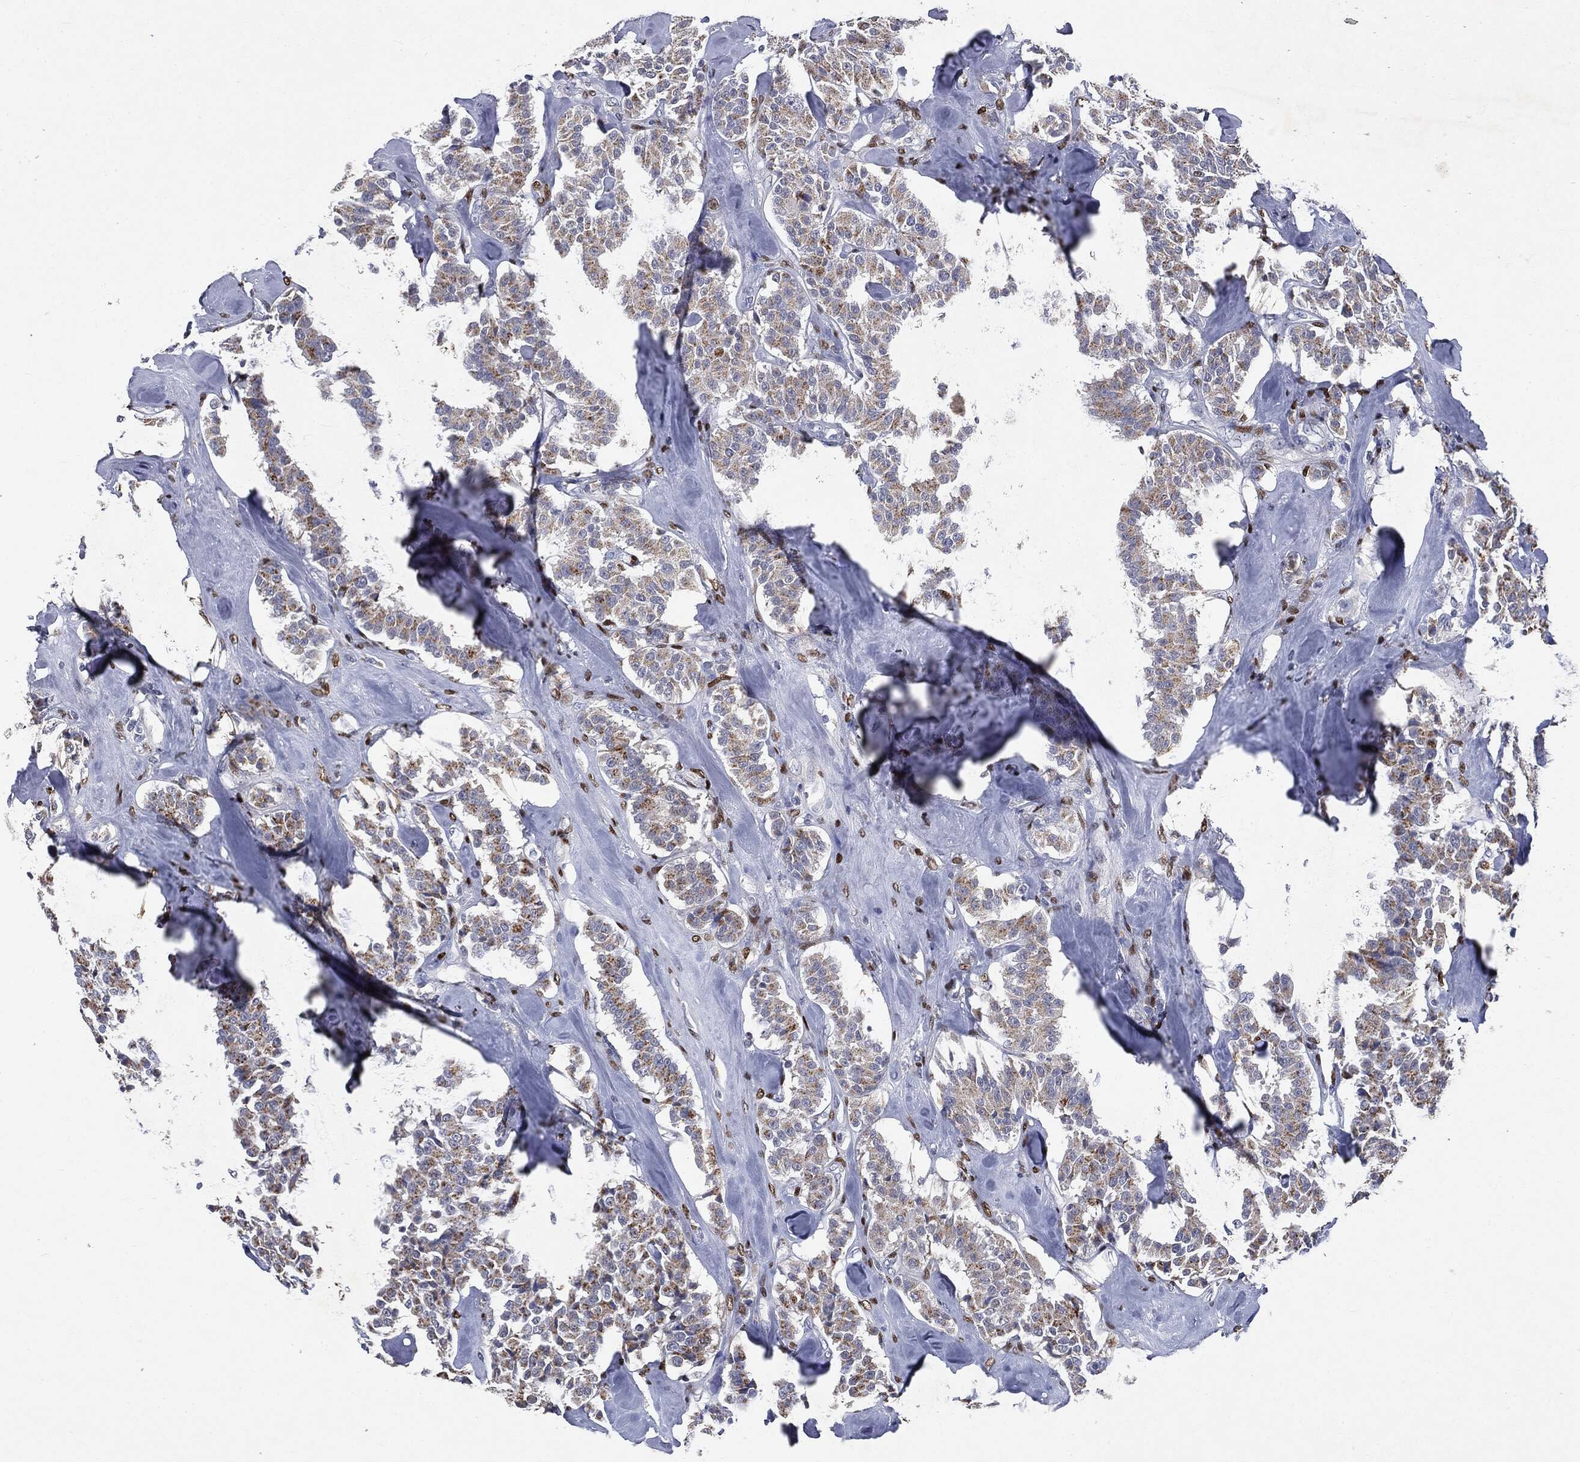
{"staining": {"intensity": "weak", "quantity": ">75%", "location": "cytoplasmic/membranous"}, "tissue": "carcinoid", "cell_type": "Tumor cells", "image_type": "cancer", "snomed": [{"axis": "morphology", "description": "Carcinoid, malignant, NOS"}, {"axis": "topography", "description": "Pancreas"}], "caption": "IHC of human carcinoid exhibits low levels of weak cytoplasmic/membranous expression in approximately >75% of tumor cells.", "gene": "CASD1", "patient": {"sex": "male", "age": 41}}